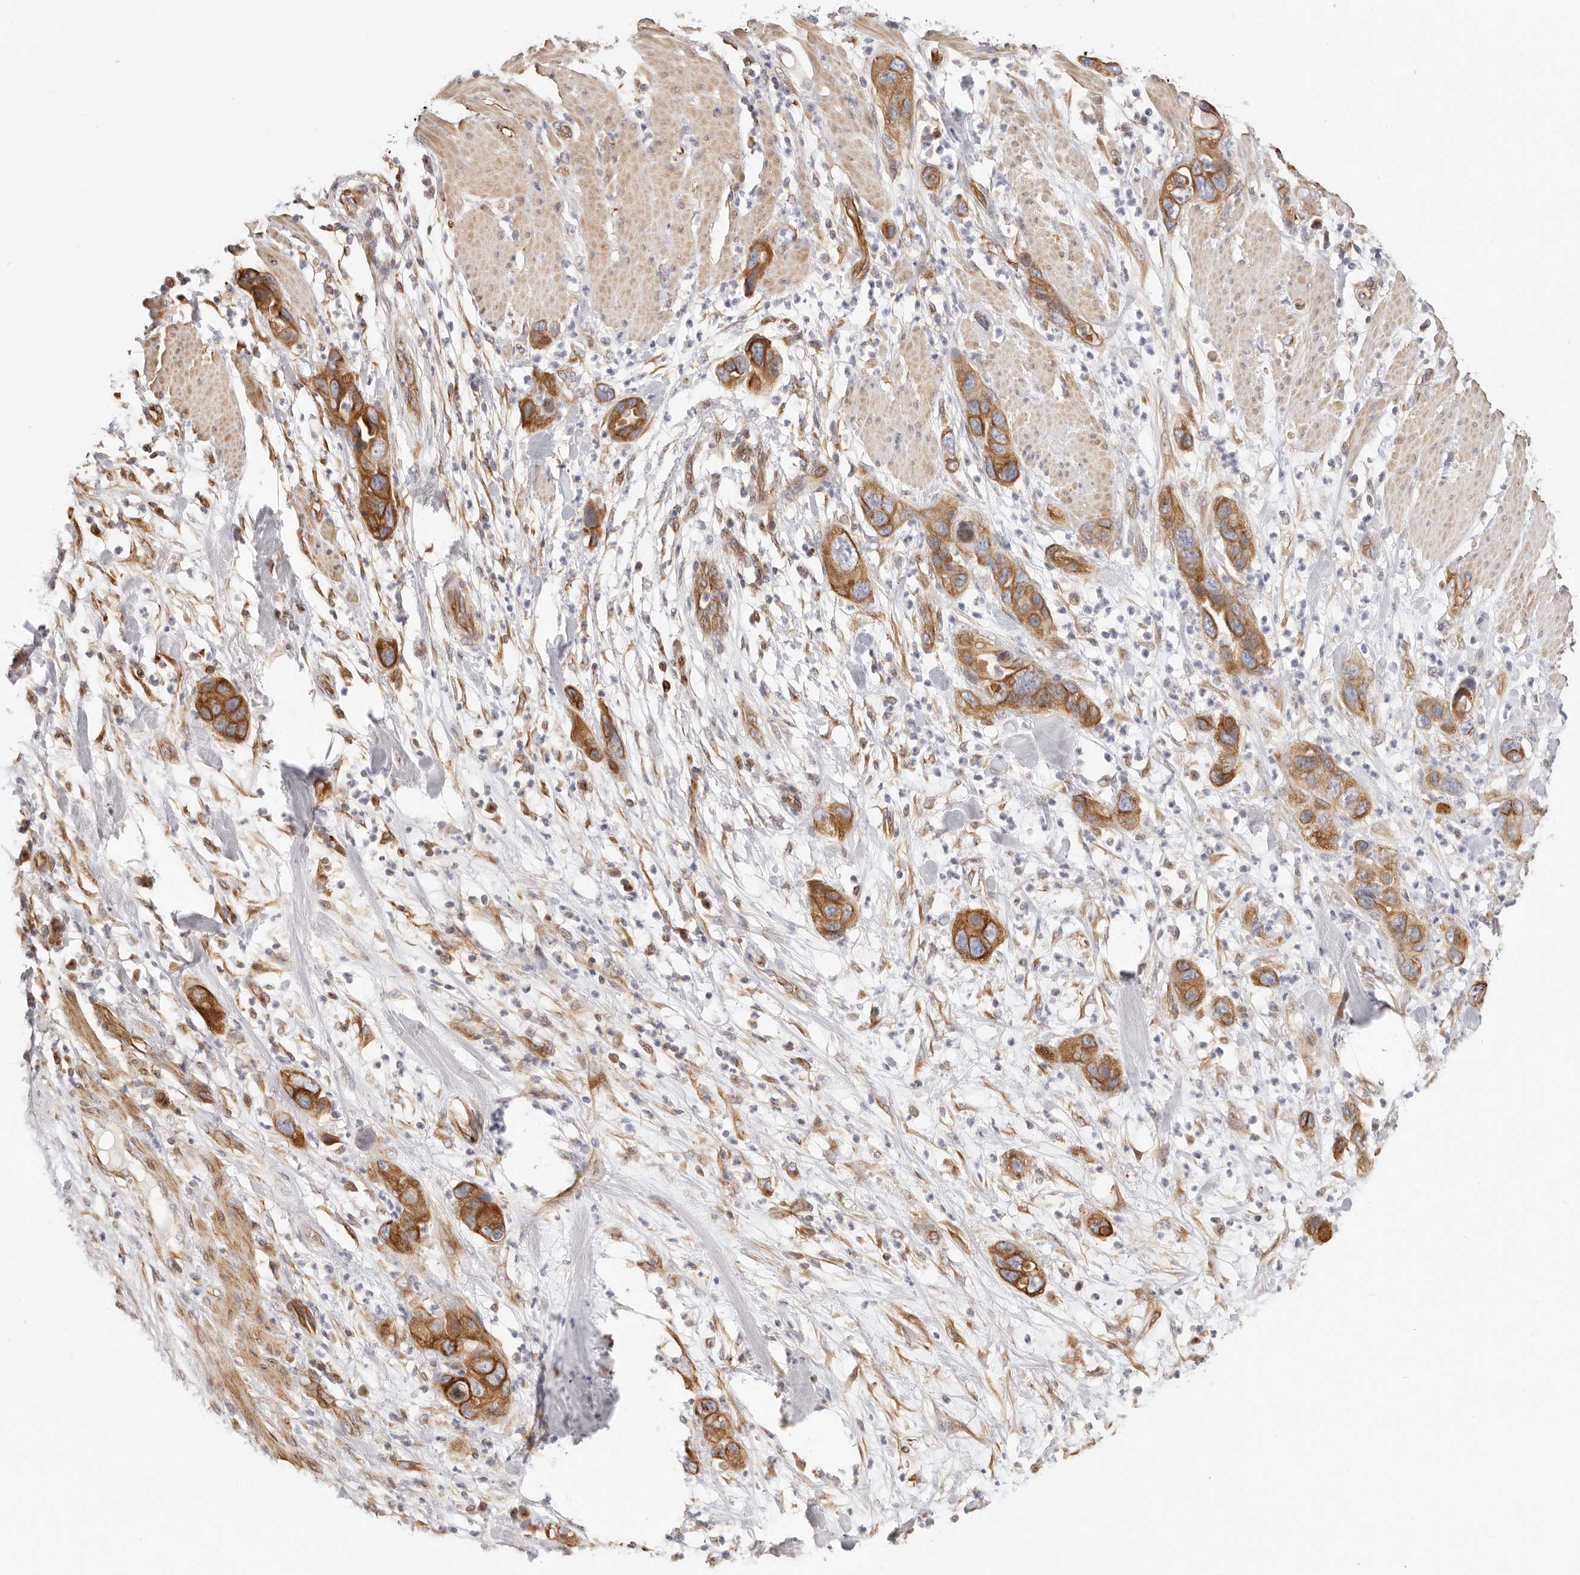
{"staining": {"intensity": "strong", "quantity": "25%-75%", "location": "cytoplasmic/membranous"}, "tissue": "pancreatic cancer", "cell_type": "Tumor cells", "image_type": "cancer", "snomed": [{"axis": "morphology", "description": "Adenocarcinoma, NOS"}, {"axis": "topography", "description": "Pancreas"}], "caption": "Strong cytoplasmic/membranous staining for a protein is identified in about 25%-75% of tumor cells of pancreatic cancer (adenocarcinoma) using IHC.", "gene": "DTNBP1", "patient": {"sex": "female", "age": 71}}